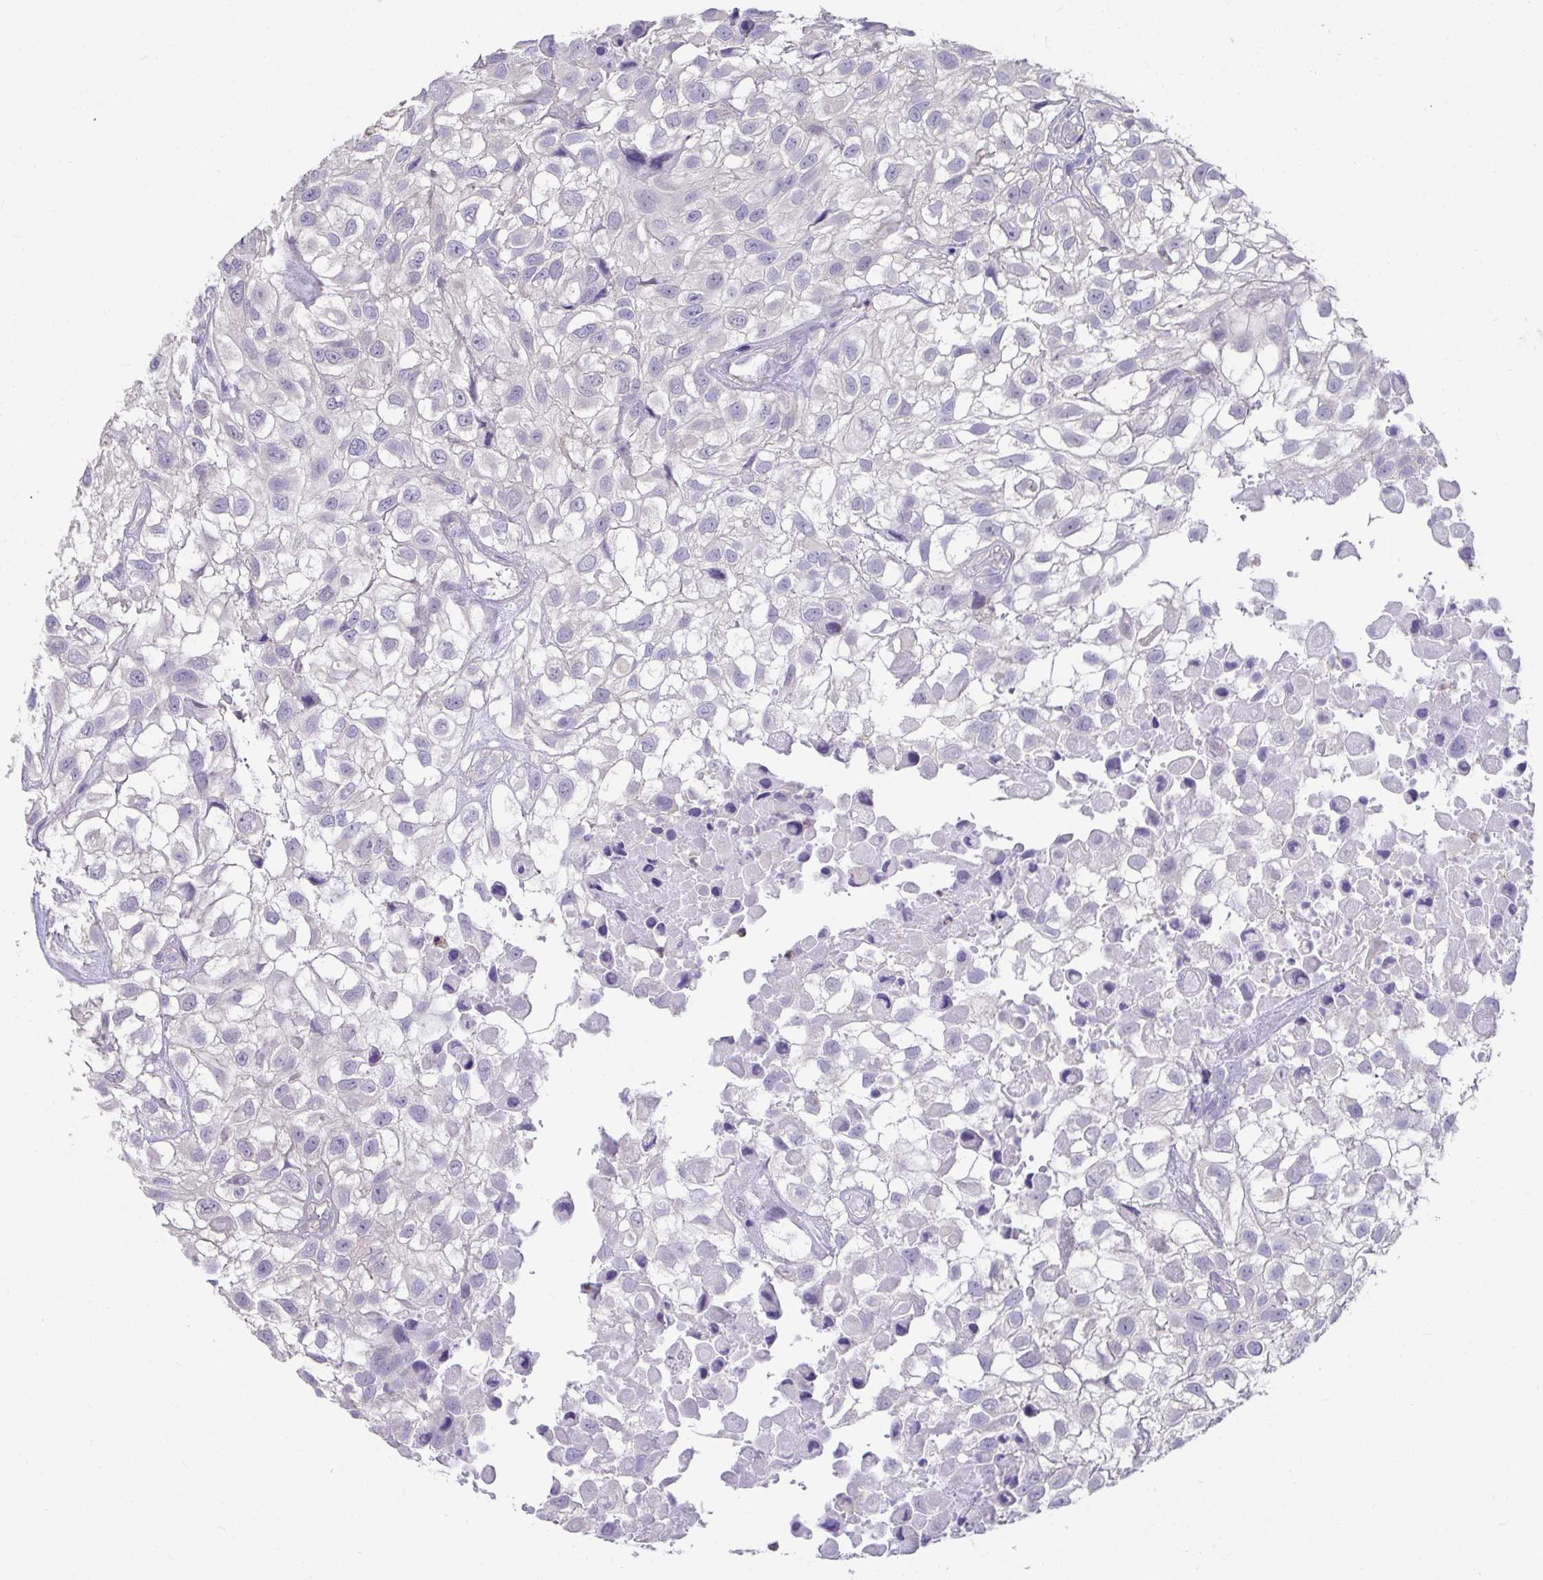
{"staining": {"intensity": "negative", "quantity": "none", "location": "none"}, "tissue": "urothelial cancer", "cell_type": "Tumor cells", "image_type": "cancer", "snomed": [{"axis": "morphology", "description": "Urothelial carcinoma, High grade"}, {"axis": "topography", "description": "Urinary bladder"}], "caption": "IHC photomicrograph of urothelial carcinoma (high-grade) stained for a protein (brown), which exhibits no positivity in tumor cells.", "gene": "CXCR1", "patient": {"sex": "male", "age": 56}}